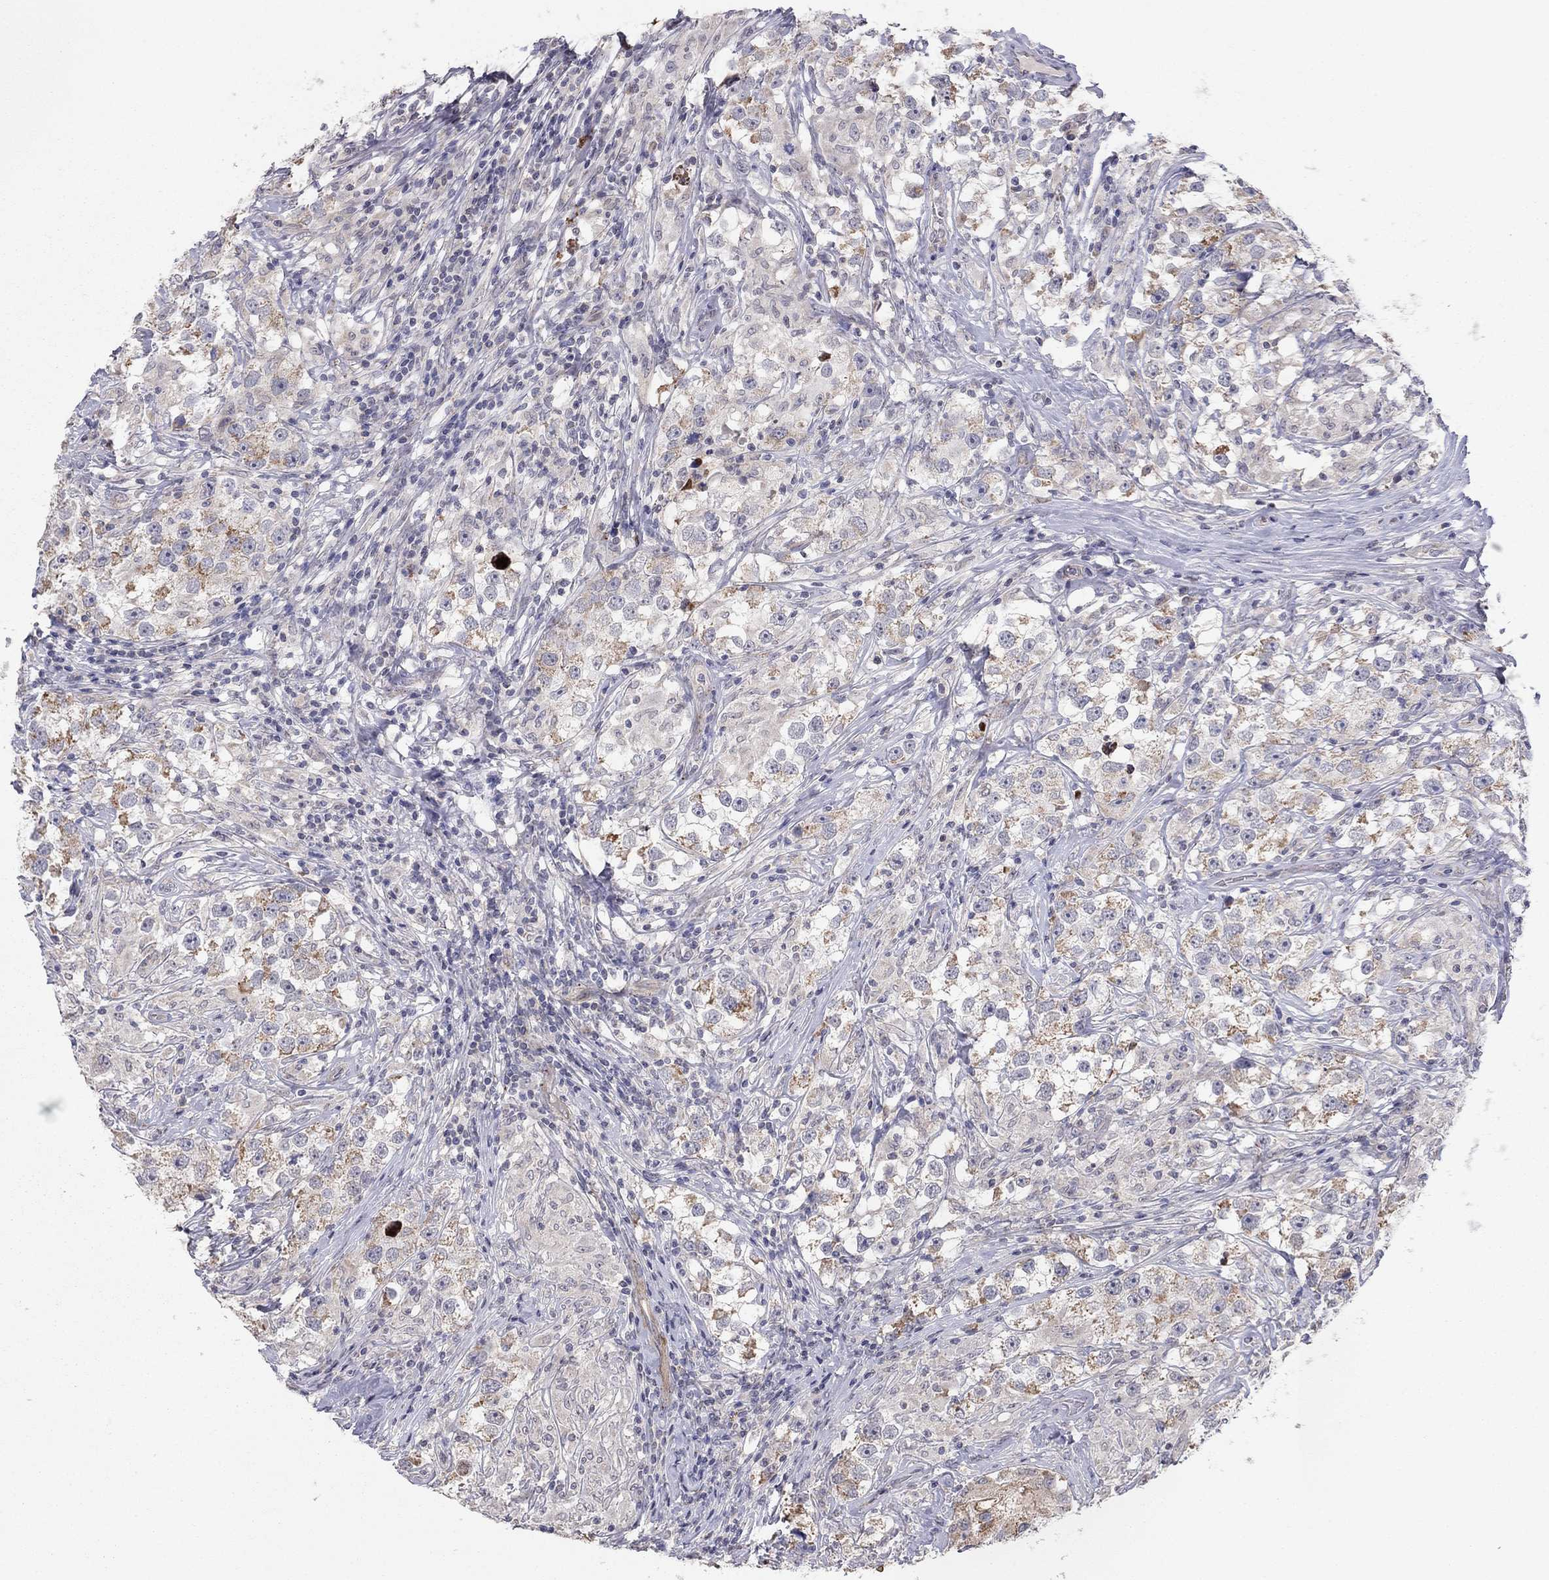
{"staining": {"intensity": "moderate", "quantity": "25%-75%", "location": "cytoplasmic/membranous"}, "tissue": "testis cancer", "cell_type": "Tumor cells", "image_type": "cancer", "snomed": [{"axis": "morphology", "description": "Seminoma, NOS"}, {"axis": "topography", "description": "Testis"}], "caption": "DAB (3,3'-diaminobenzidine) immunohistochemical staining of human seminoma (testis) reveals moderate cytoplasmic/membranous protein positivity in about 25%-75% of tumor cells. Immunohistochemistry stains the protein of interest in brown and the nuclei are stained blue.", "gene": "CRACDL", "patient": {"sex": "male", "age": 46}}